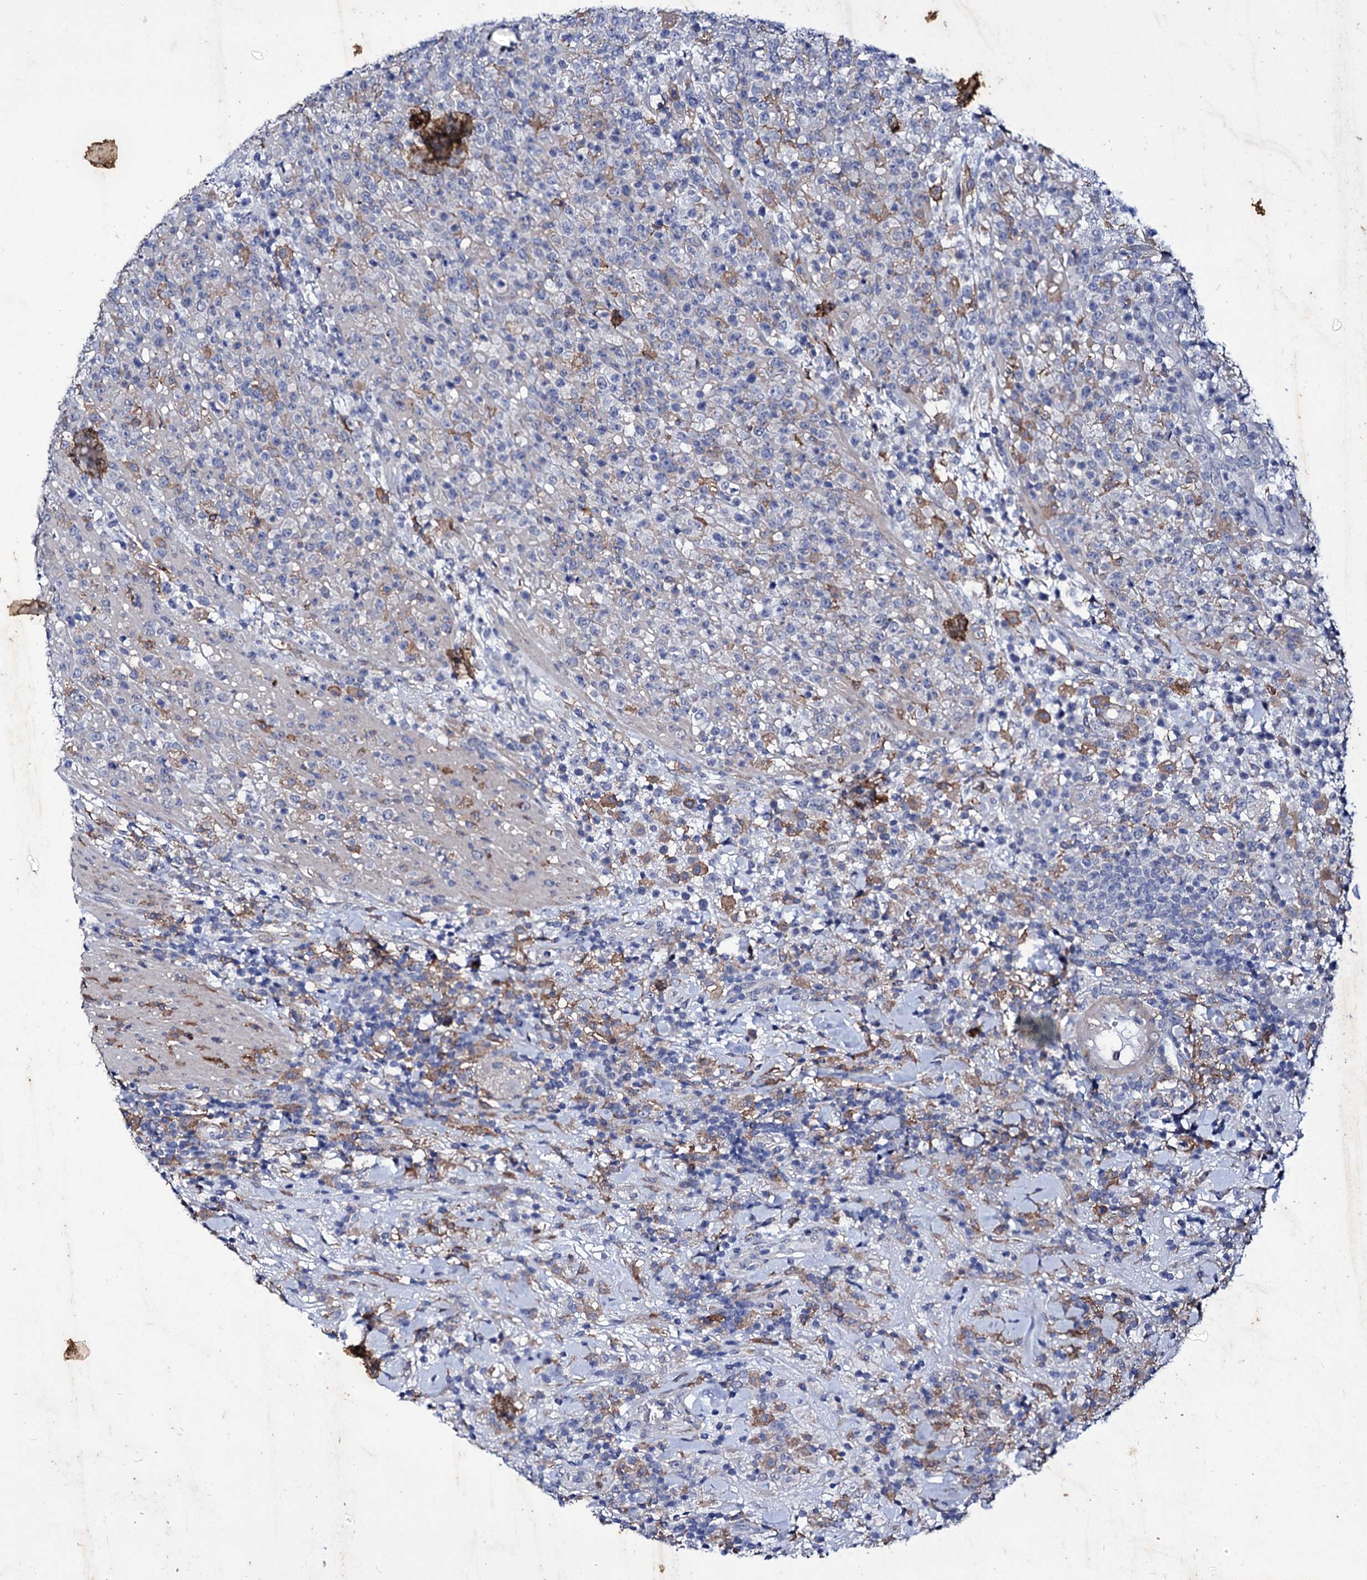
{"staining": {"intensity": "moderate", "quantity": "<25%", "location": "cytoplasmic/membranous"}, "tissue": "lymphoma", "cell_type": "Tumor cells", "image_type": "cancer", "snomed": [{"axis": "morphology", "description": "Malignant lymphoma, non-Hodgkin's type, High grade"}, {"axis": "topography", "description": "Colon"}], "caption": "A brown stain shows moderate cytoplasmic/membranous positivity of a protein in human malignant lymphoma, non-Hodgkin's type (high-grade) tumor cells.", "gene": "AXL", "patient": {"sex": "female", "age": 53}}